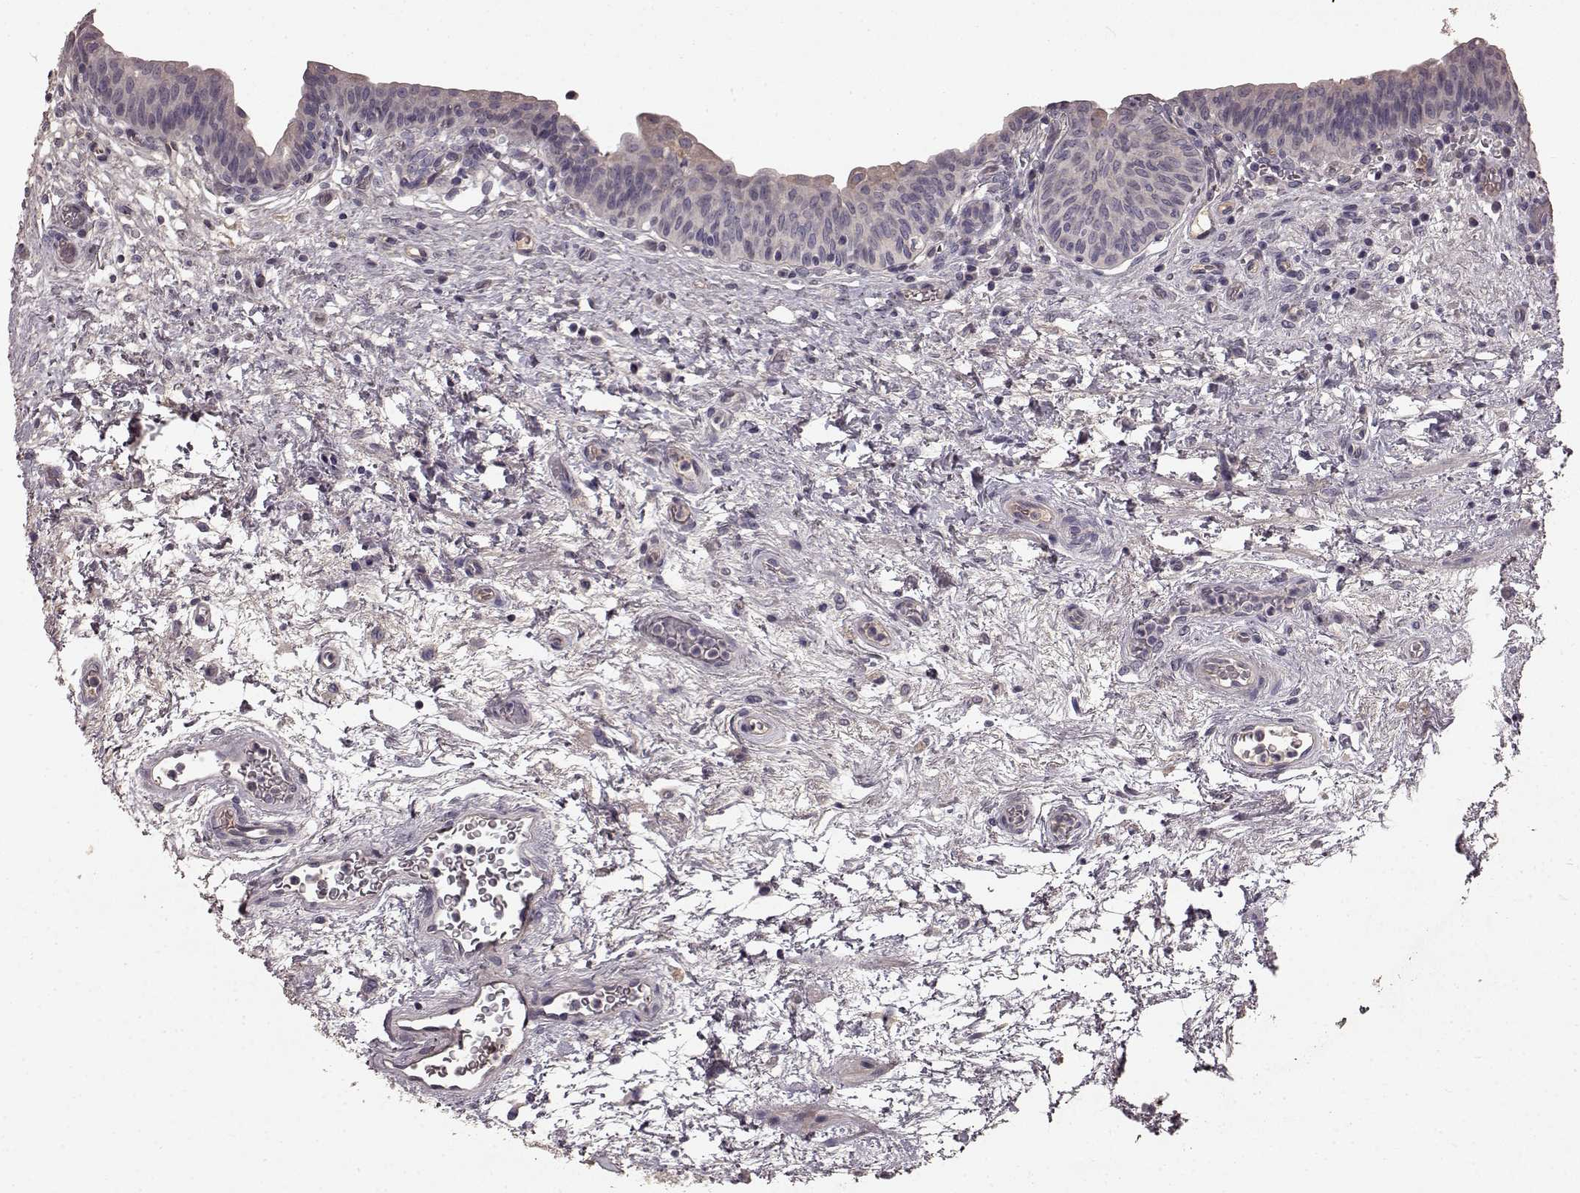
{"staining": {"intensity": "negative", "quantity": "none", "location": "none"}, "tissue": "urinary bladder", "cell_type": "Urothelial cells", "image_type": "normal", "snomed": [{"axis": "morphology", "description": "Normal tissue, NOS"}, {"axis": "topography", "description": "Urinary bladder"}], "caption": "Protein analysis of normal urinary bladder shows no significant positivity in urothelial cells.", "gene": "SLC22A18", "patient": {"sex": "male", "age": 69}}